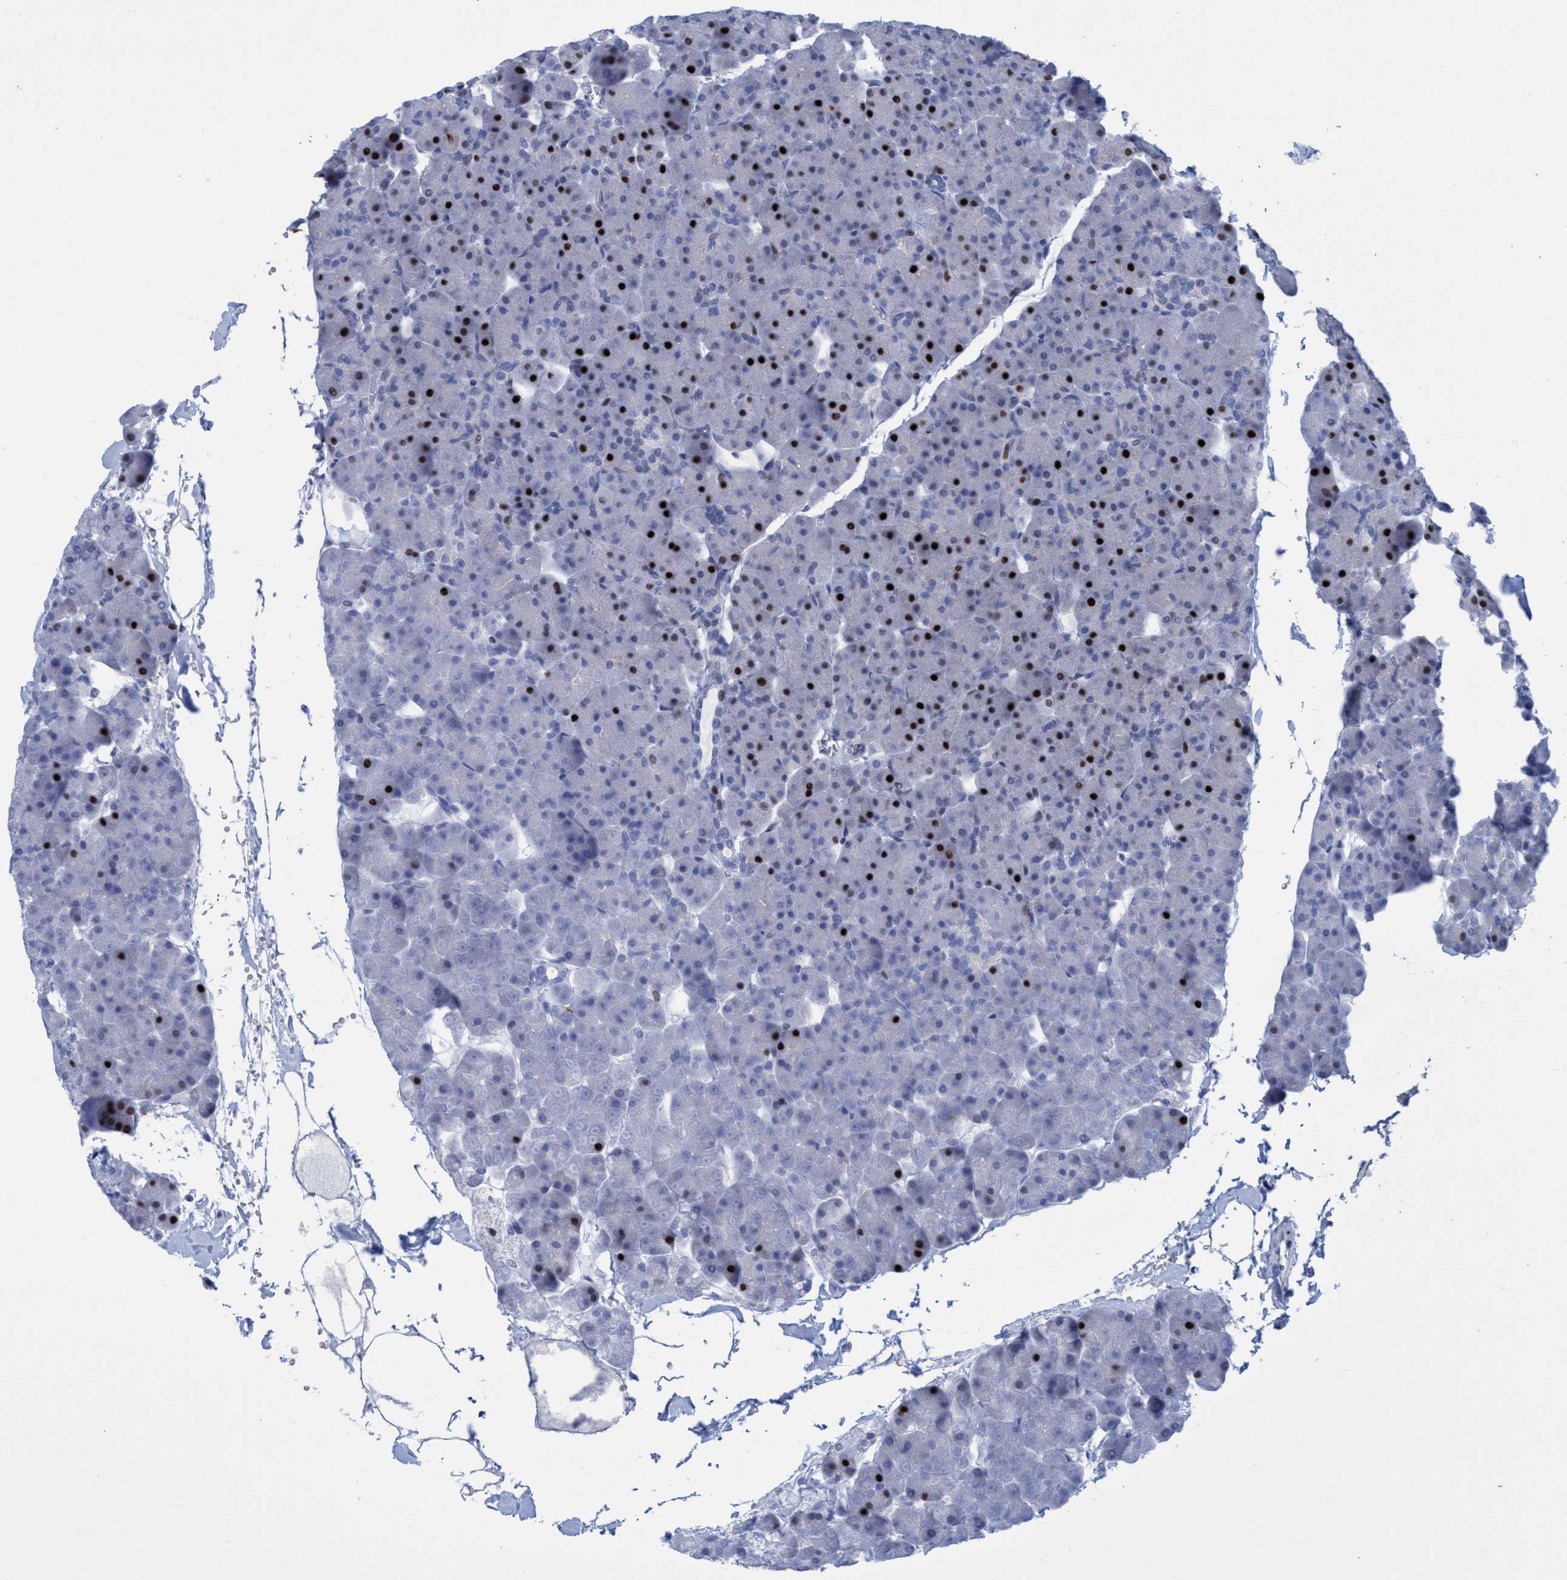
{"staining": {"intensity": "strong", "quantity": "<25%", "location": "nuclear"}, "tissue": "pancreas", "cell_type": "Exocrine glandular cells", "image_type": "normal", "snomed": [{"axis": "morphology", "description": "Normal tissue, NOS"}, {"axis": "topography", "description": "Pancreas"}], "caption": "Unremarkable pancreas reveals strong nuclear expression in about <25% of exocrine glandular cells, visualized by immunohistochemistry.", "gene": "R3HCC1", "patient": {"sex": "male", "age": 35}}